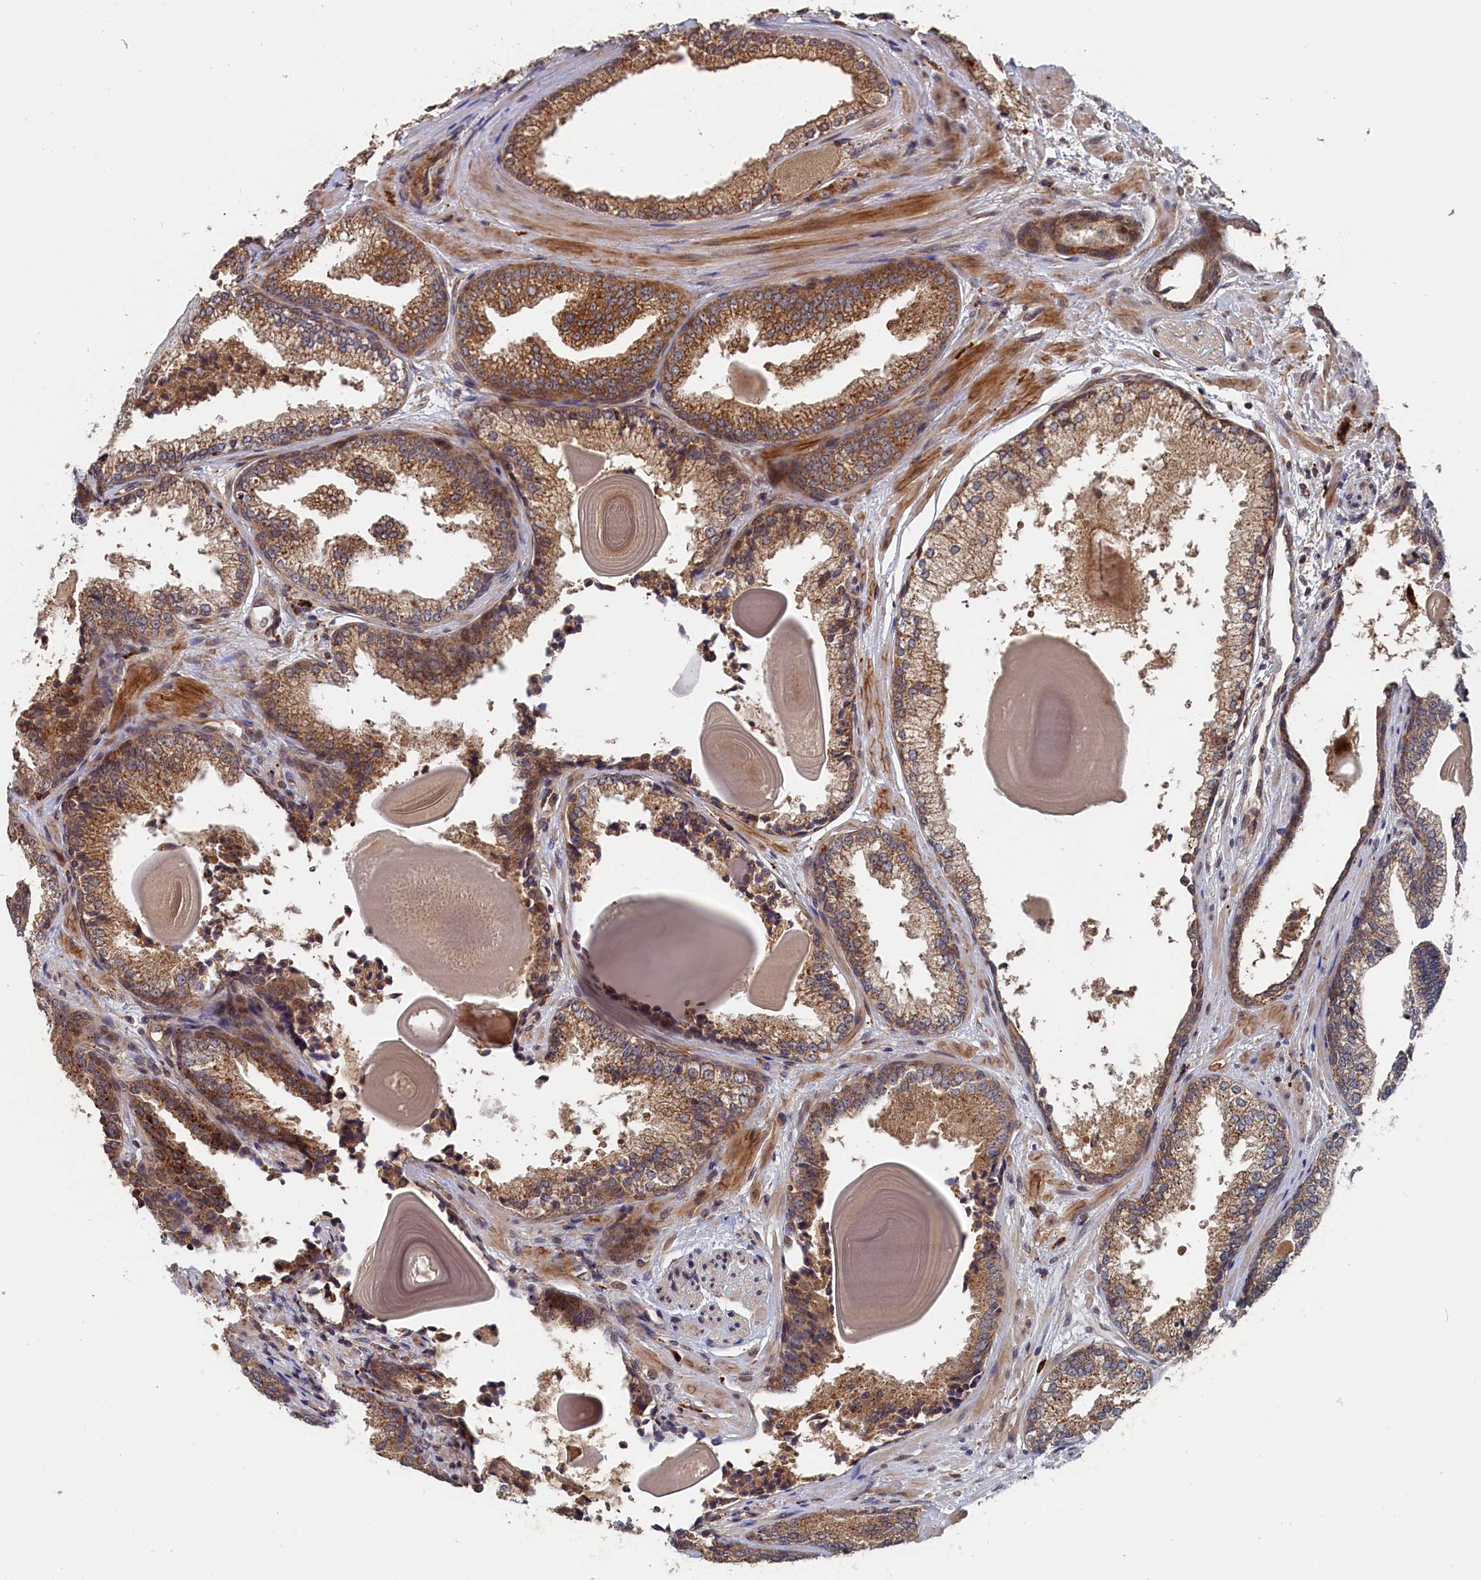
{"staining": {"intensity": "moderate", "quantity": ">75%", "location": "cytoplasmic/membranous"}, "tissue": "prostate cancer", "cell_type": "Tumor cells", "image_type": "cancer", "snomed": [{"axis": "morphology", "description": "Adenocarcinoma, High grade"}, {"axis": "topography", "description": "Prostate"}], "caption": "Prostate cancer (adenocarcinoma (high-grade)) stained with IHC reveals moderate cytoplasmic/membranous positivity in about >75% of tumor cells. The protein is shown in brown color, while the nuclei are stained blue.", "gene": "TRAPPC2L", "patient": {"sex": "male", "age": 73}}